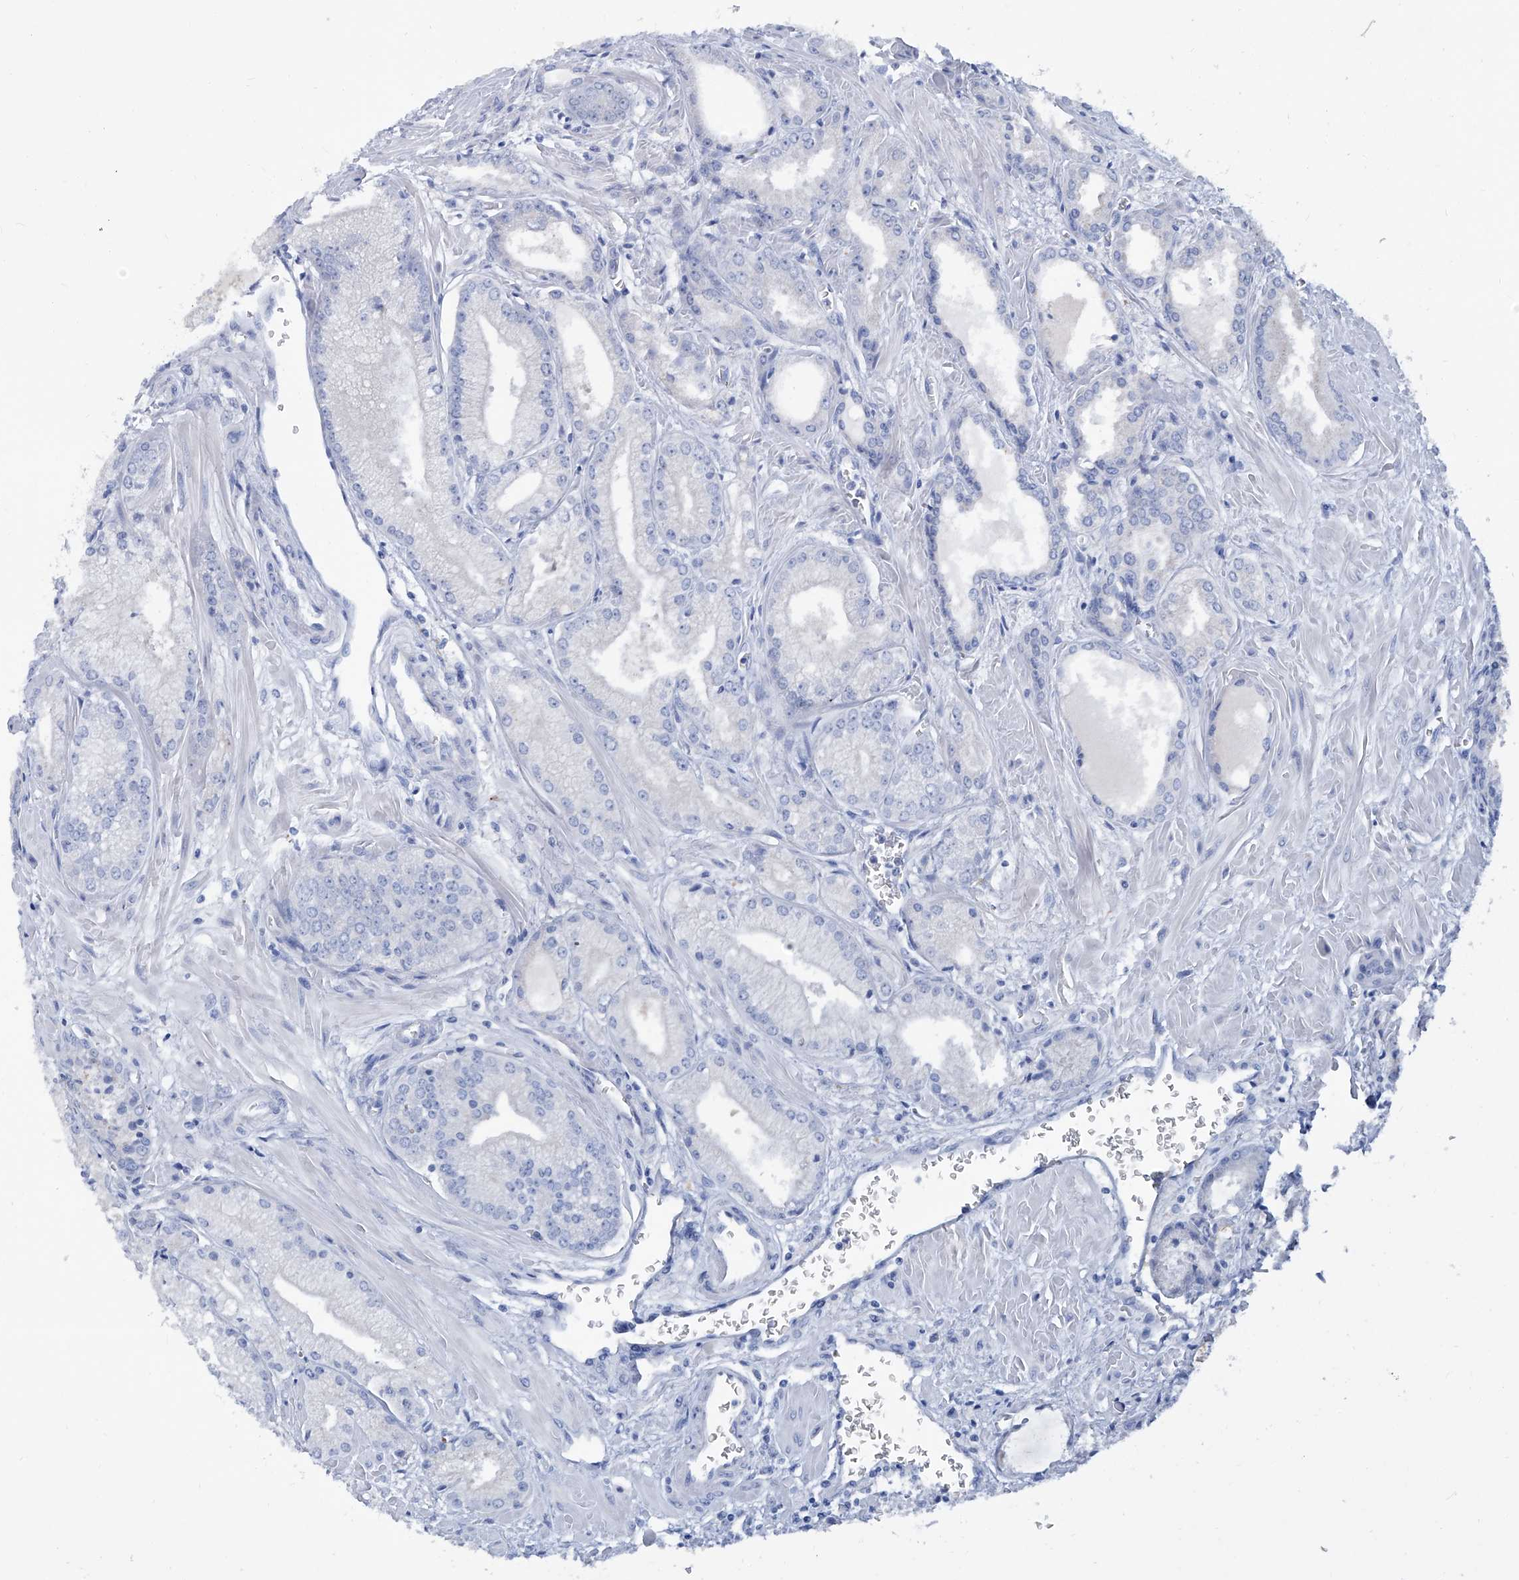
{"staining": {"intensity": "negative", "quantity": "none", "location": "none"}, "tissue": "prostate cancer", "cell_type": "Tumor cells", "image_type": "cancer", "snomed": [{"axis": "morphology", "description": "Adenocarcinoma, Low grade"}, {"axis": "topography", "description": "Prostate"}], "caption": "Prostate cancer (adenocarcinoma (low-grade)) was stained to show a protein in brown. There is no significant expression in tumor cells. (Immunohistochemistry (ihc), brightfield microscopy, high magnification).", "gene": "KLHL17", "patient": {"sex": "male", "age": 67}}